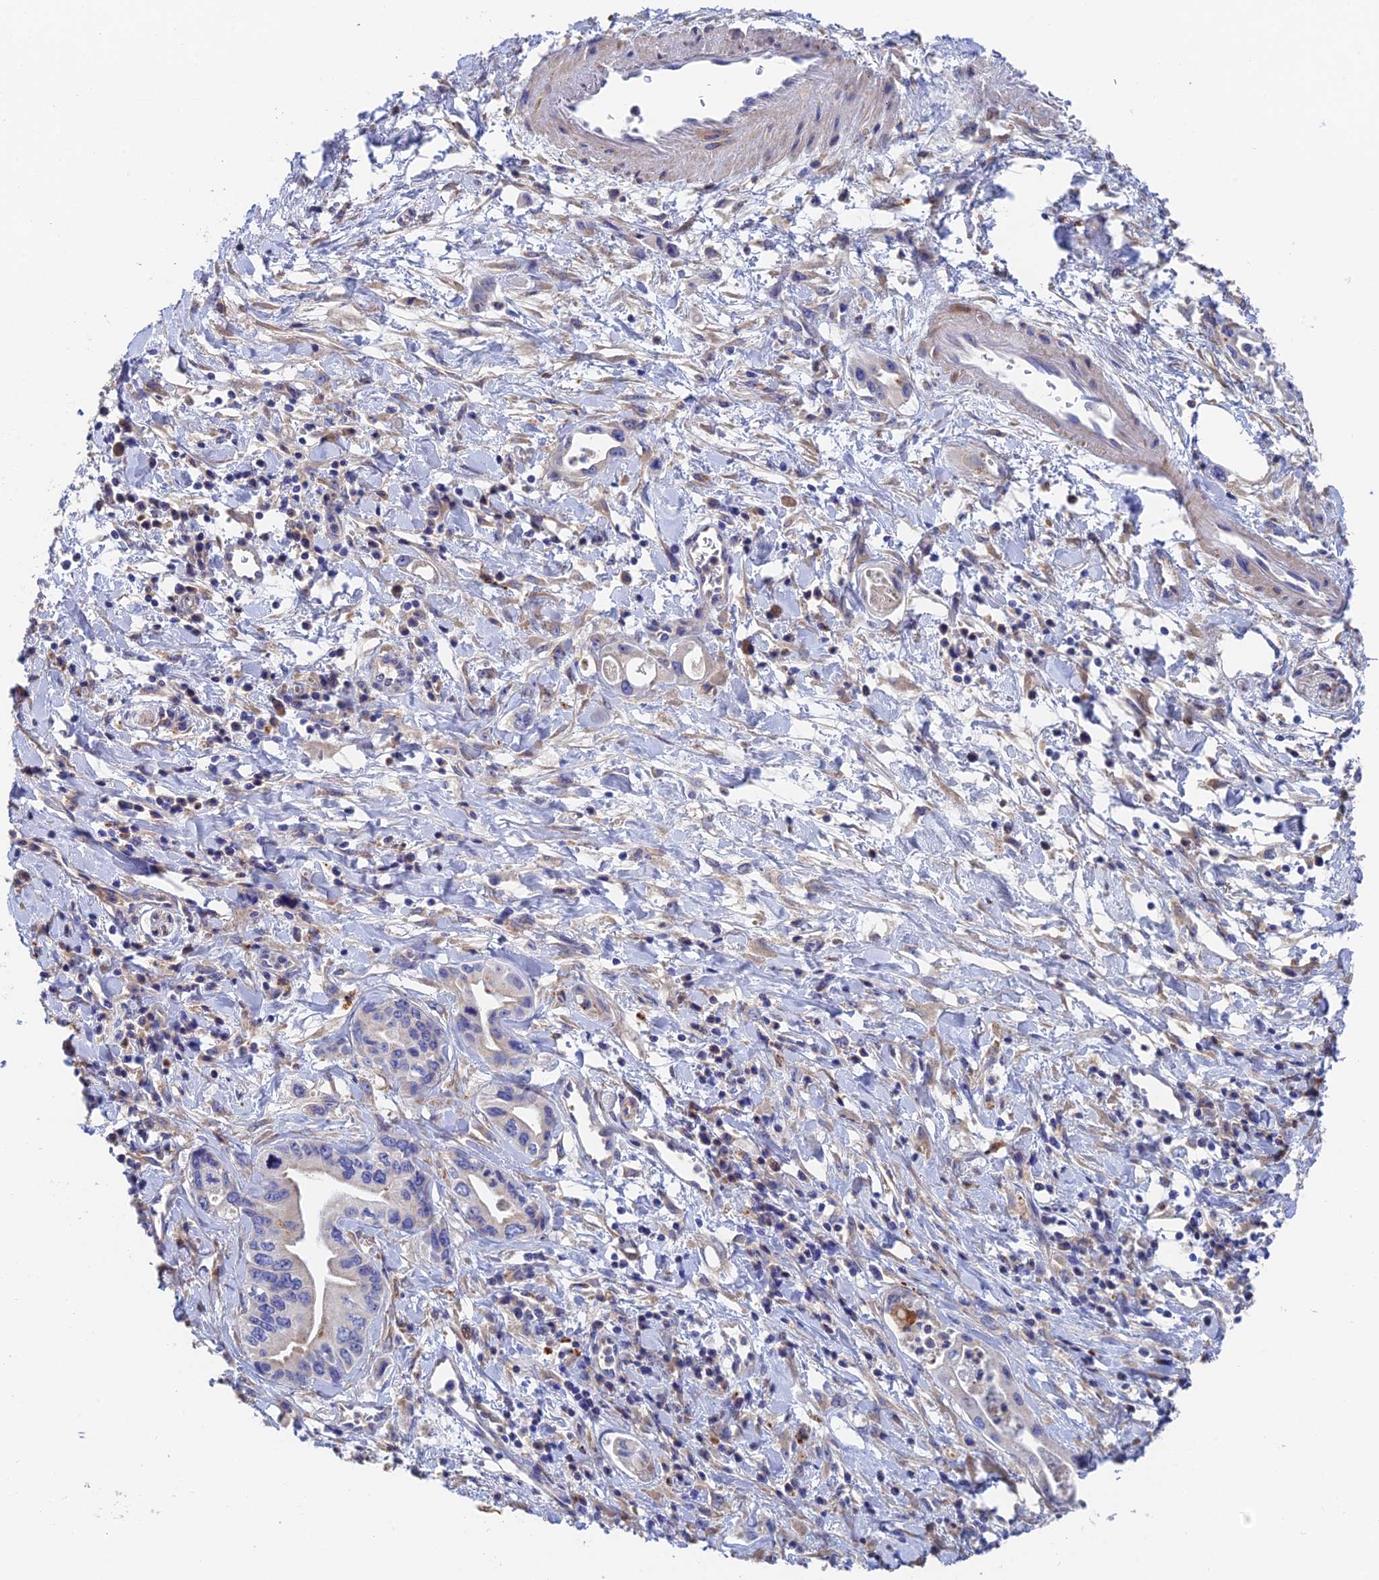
{"staining": {"intensity": "negative", "quantity": "none", "location": "none"}, "tissue": "pancreatic cancer", "cell_type": "Tumor cells", "image_type": "cancer", "snomed": [{"axis": "morphology", "description": "Adenocarcinoma, NOS"}, {"axis": "topography", "description": "Pancreas"}], "caption": "Immunohistochemistry of human pancreatic cancer displays no staining in tumor cells.", "gene": "RPGRIP1L", "patient": {"sex": "female", "age": 77}}